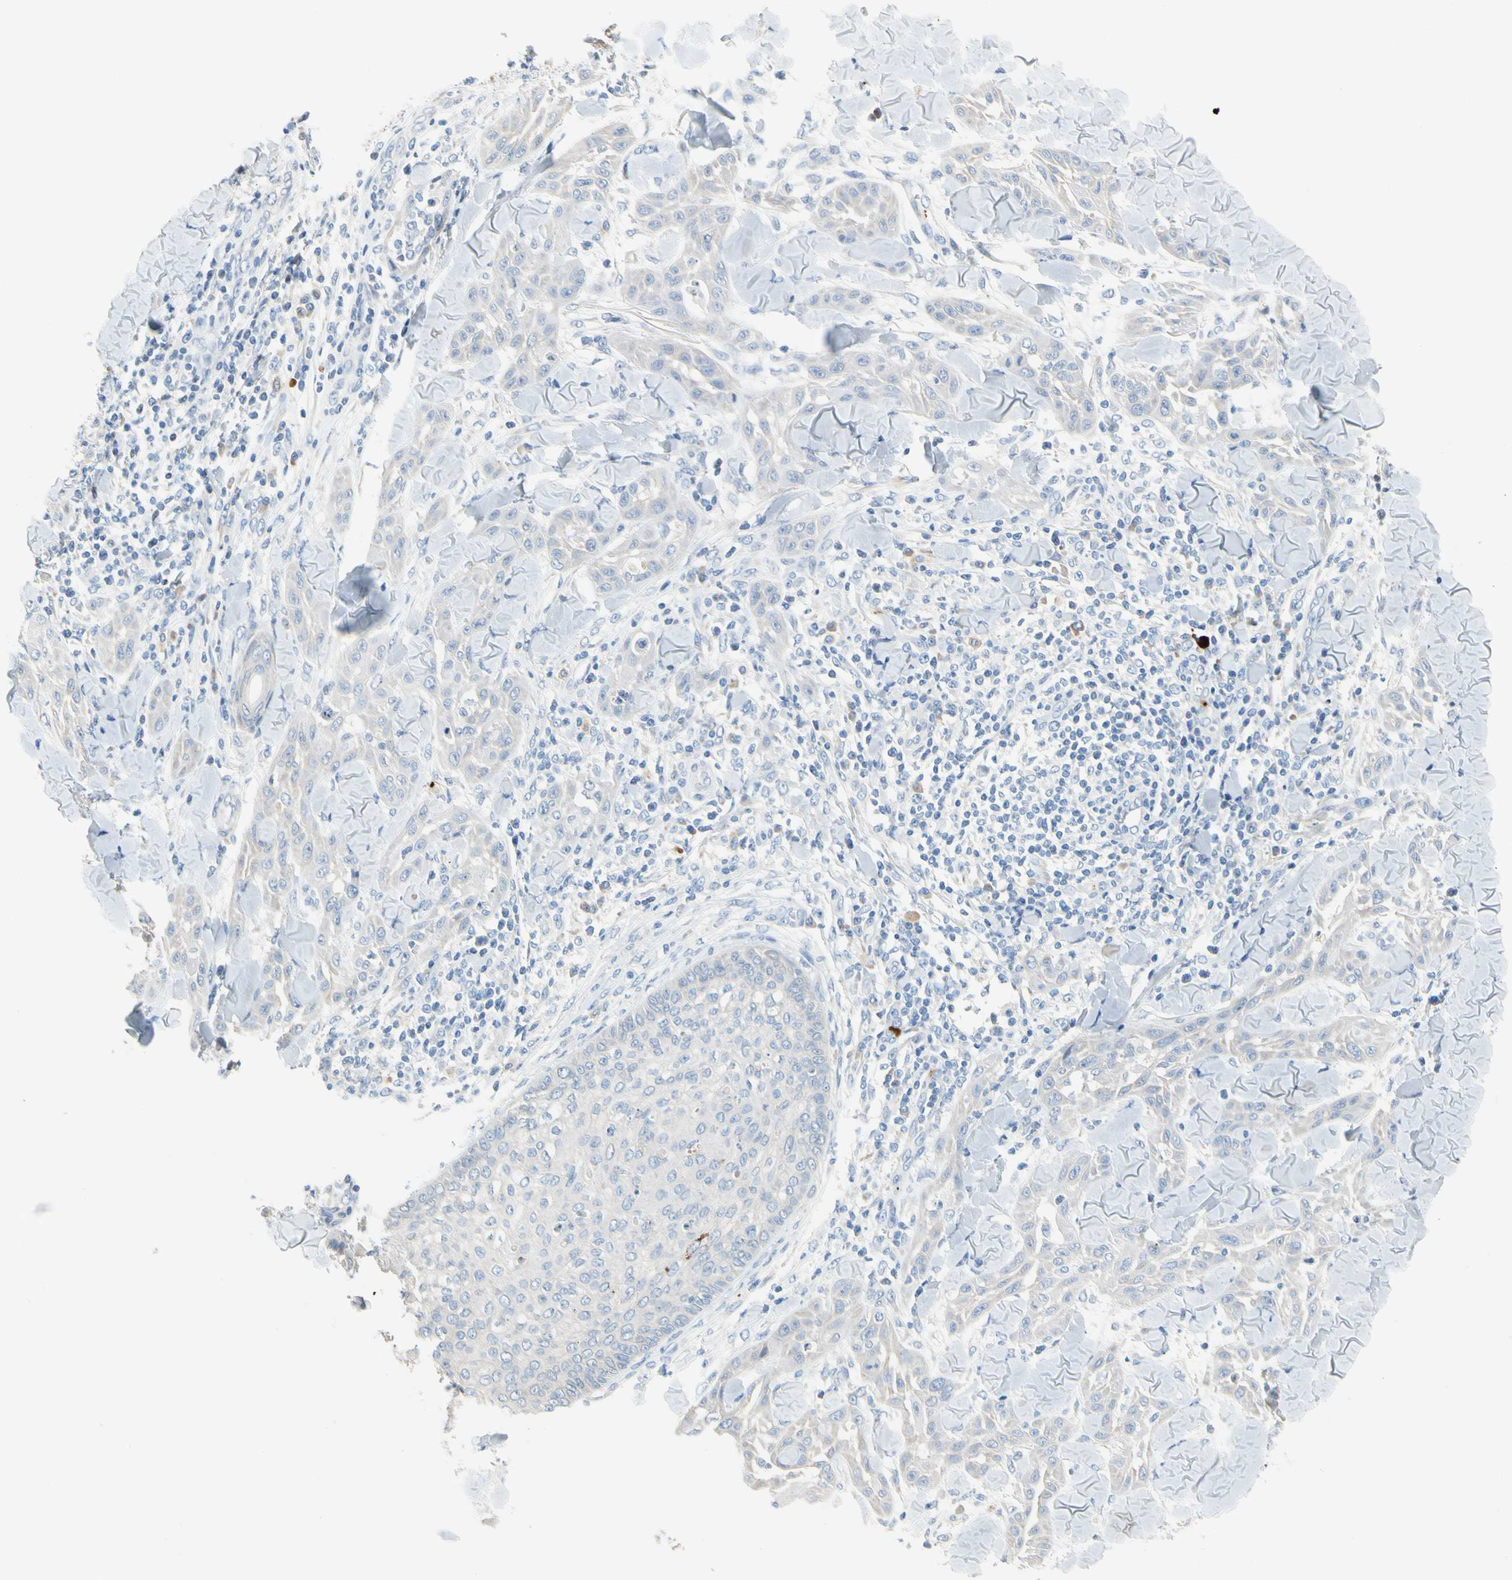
{"staining": {"intensity": "weak", "quantity": "<25%", "location": "cytoplasmic/membranous"}, "tissue": "skin cancer", "cell_type": "Tumor cells", "image_type": "cancer", "snomed": [{"axis": "morphology", "description": "Squamous cell carcinoma, NOS"}, {"axis": "topography", "description": "Skin"}], "caption": "The histopathology image exhibits no staining of tumor cells in skin cancer (squamous cell carcinoma).", "gene": "PPBP", "patient": {"sex": "male", "age": 24}}